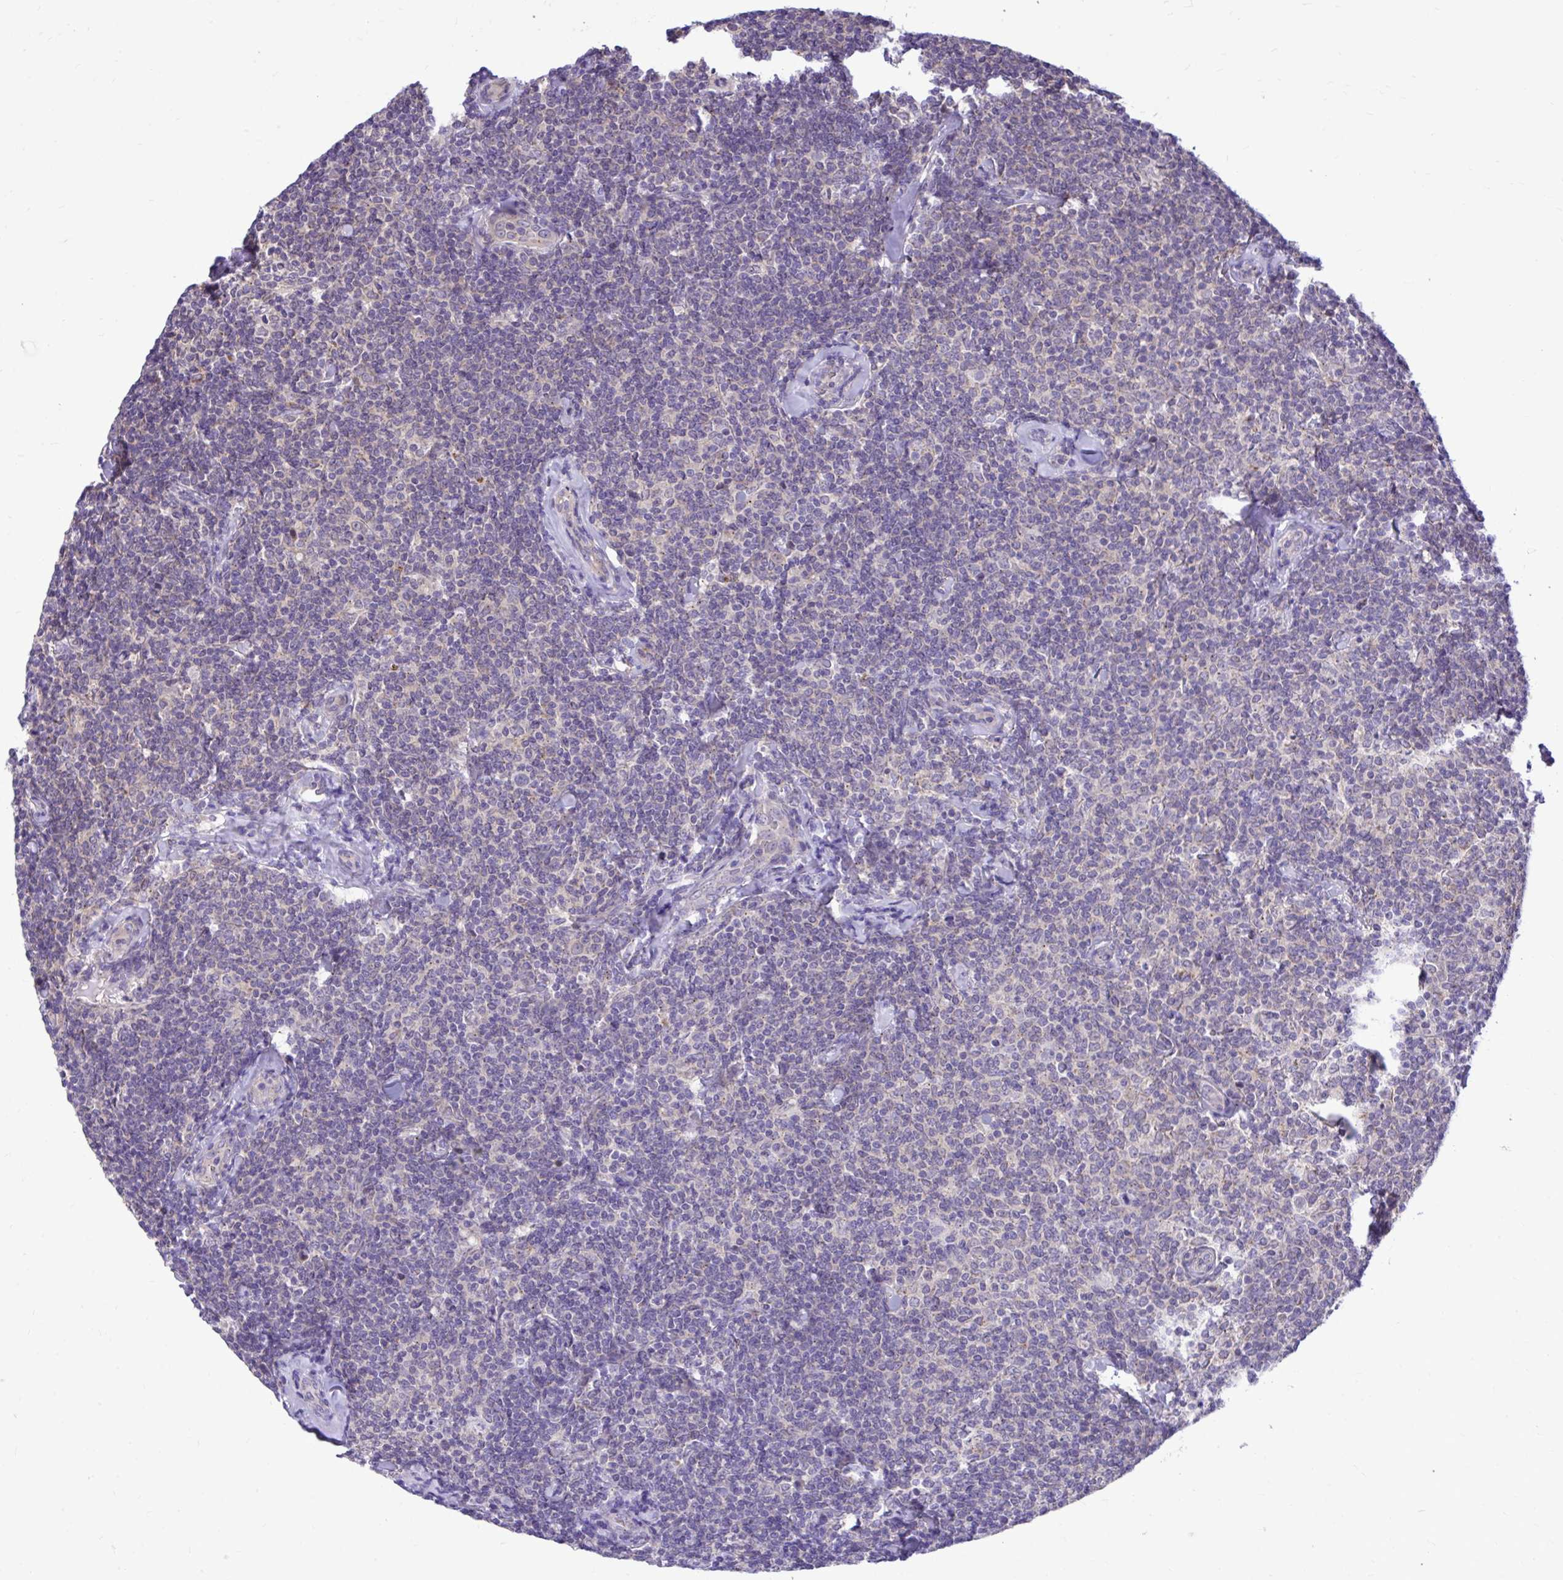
{"staining": {"intensity": "negative", "quantity": "none", "location": "none"}, "tissue": "lymphoma", "cell_type": "Tumor cells", "image_type": "cancer", "snomed": [{"axis": "morphology", "description": "Malignant lymphoma, non-Hodgkin's type, Low grade"}, {"axis": "topography", "description": "Lymph node"}], "caption": "There is no significant staining in tumor cells of lymphoma.", "gene": "CEACAM18", "patient": {"sex": "female", "age": 56}}